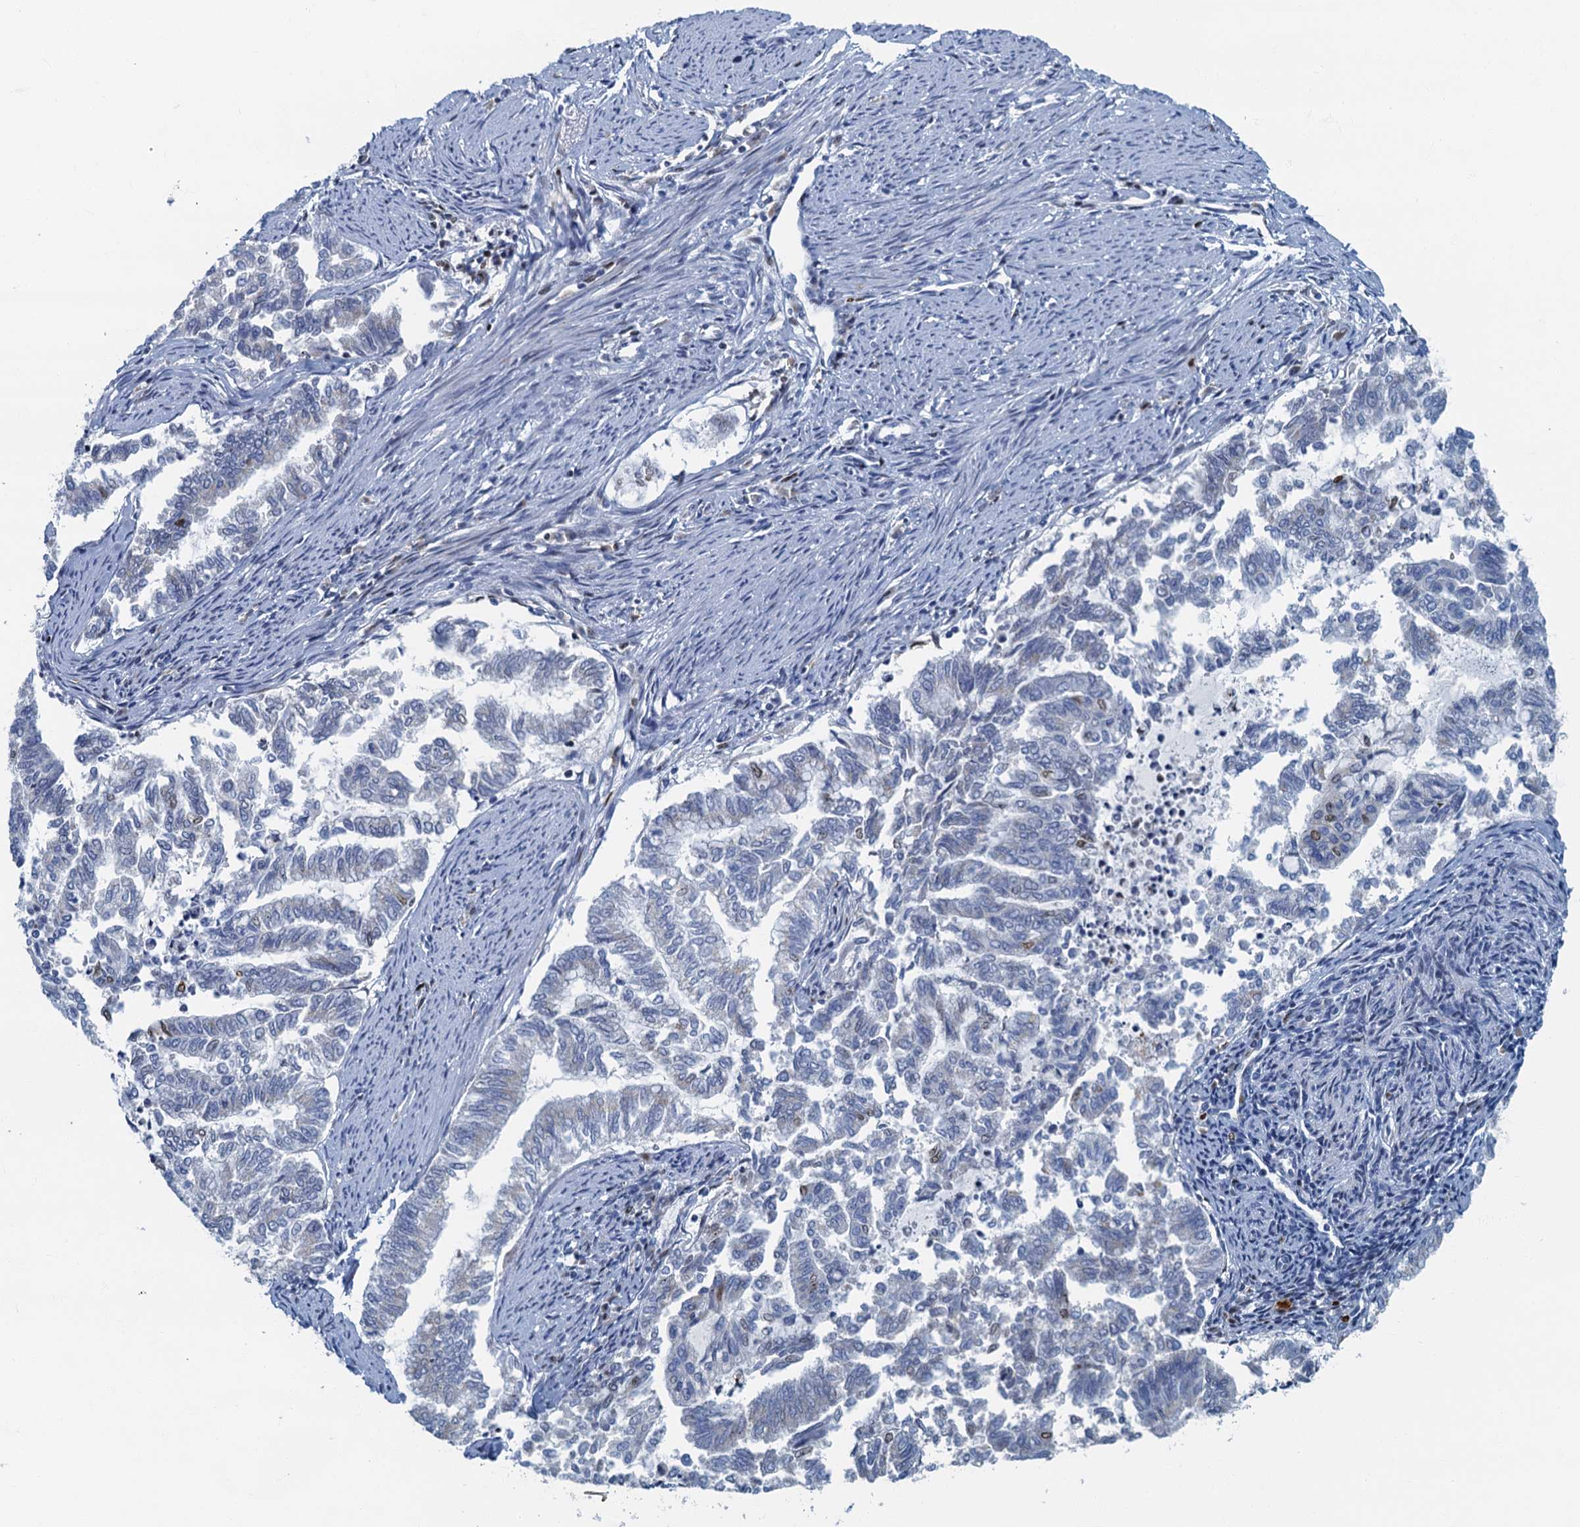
{"staining": {"intensity": "negative", "quantity": "none", "location": "none"}, "tissue": "endometrial cancer", "cell_type": "Tumor cells", "image_type": "cancer", "snomed": [{"axis": "morphology", "description": "Adenocarcinoma, NOS"}, {"axis": "topography", "description": "Endometrium"}], "caption": "An immunohistochemistry micrograph of adenocarcinoma (endometrial) is shown. There is no staining in tumor cells of adenocarcinoma (endometrial).", "gene": "LYPD3", "patient": {"sex": "female", "age": 79}}